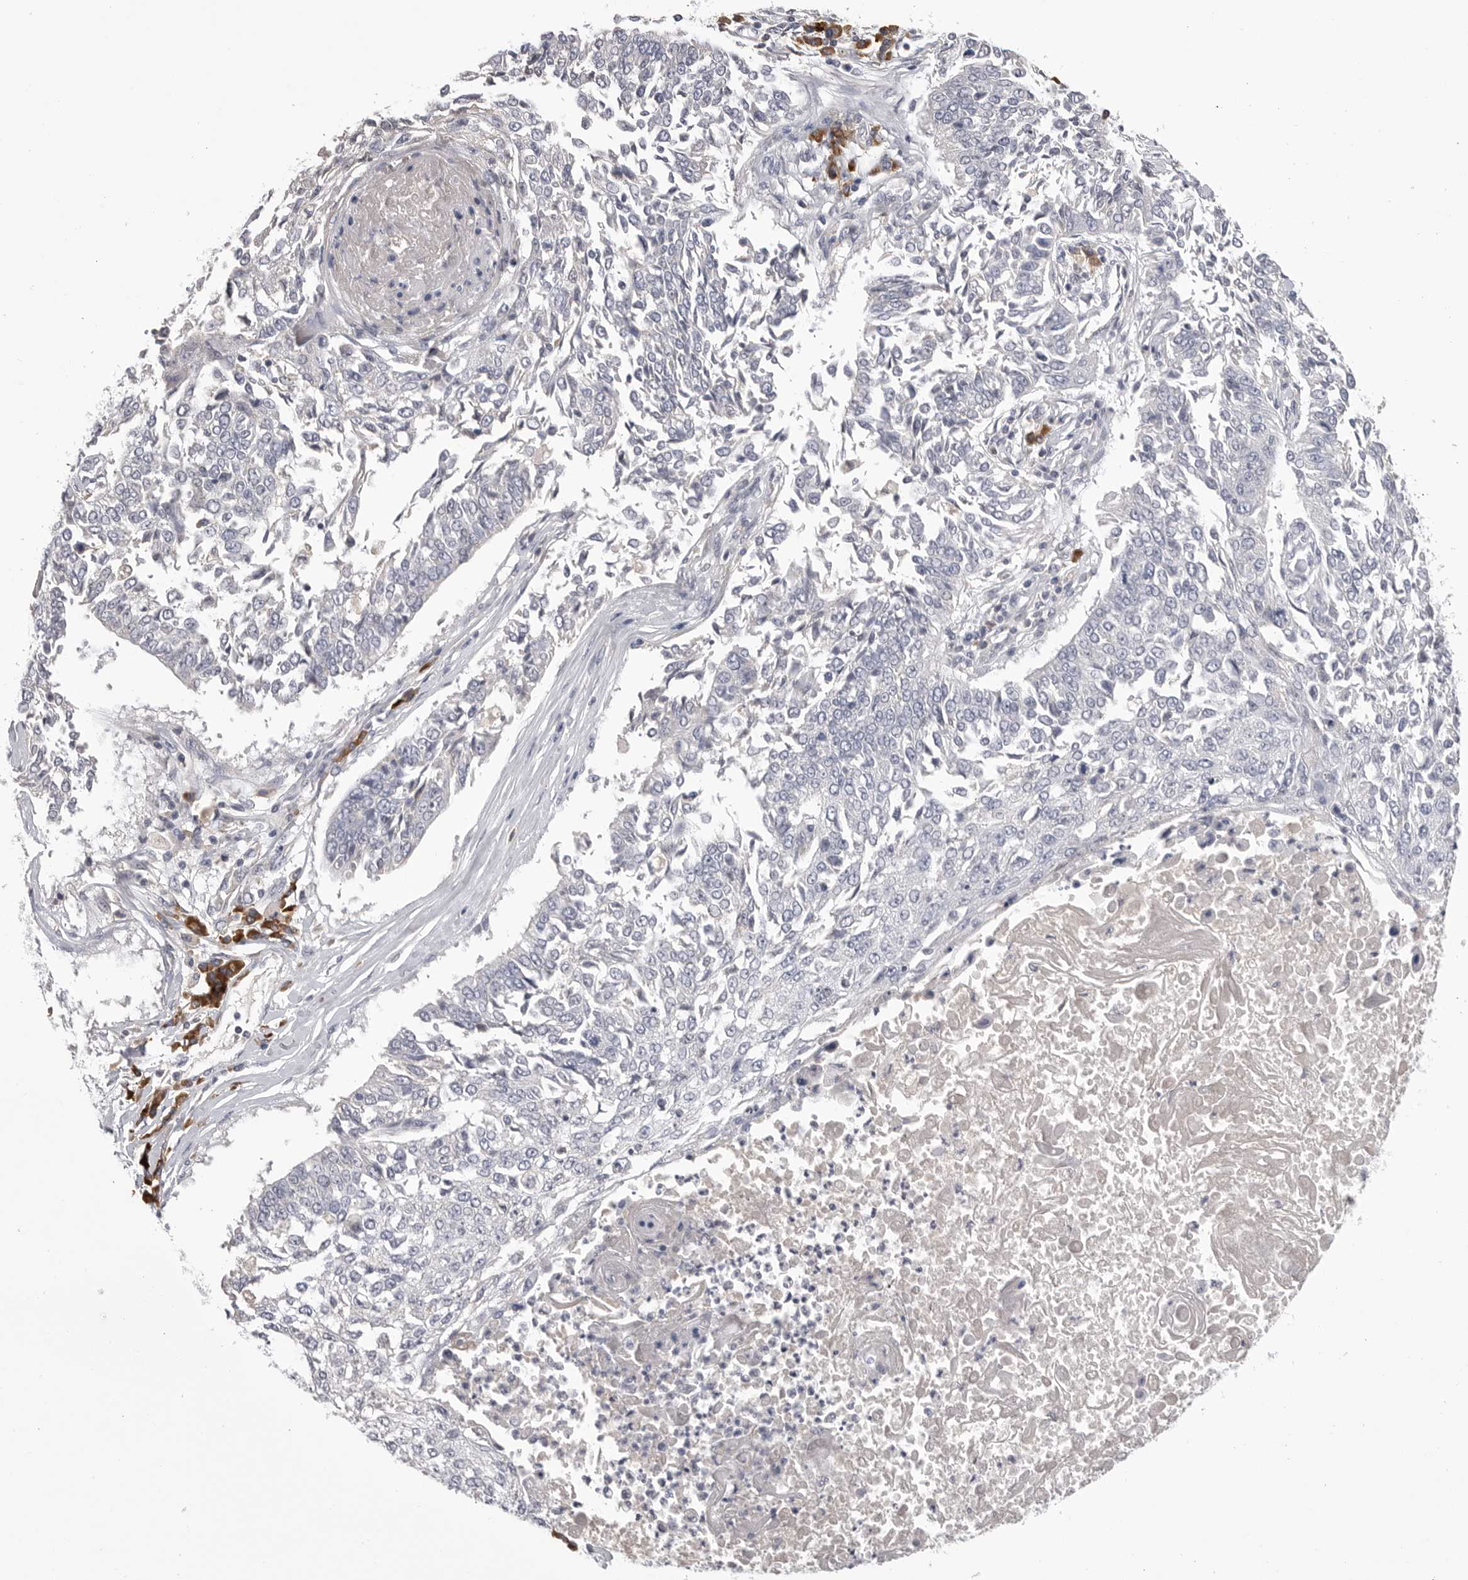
{"staining": {"intensity": "negative", "quantity": "none", "location": "none"}, "tissue": "lung cancer", "cell_type": "Tumor cells", "image_type": "cancer", "snomed": [{"axis": "morphology", "description": "Normal tissue, NOS"}, {"axis": "morphology", "description": "Squamous cell carcinoma, NOS"}, {"axis": "topography", "description": "Cartilage tissue"}, {"axis": "topography", "description": "Bronchus"}, {"axis": "topography", "description": "Lung"}, {"axis": "topography", "description": "Peripheral nerve tissue"}], "caption": "Micrograph shows no significant protein positivity in tumor cells of lung cancer (squamous cell carcinoma).", "gene": "FKBP2", "patient": {"sex": "female", "age": 49}}